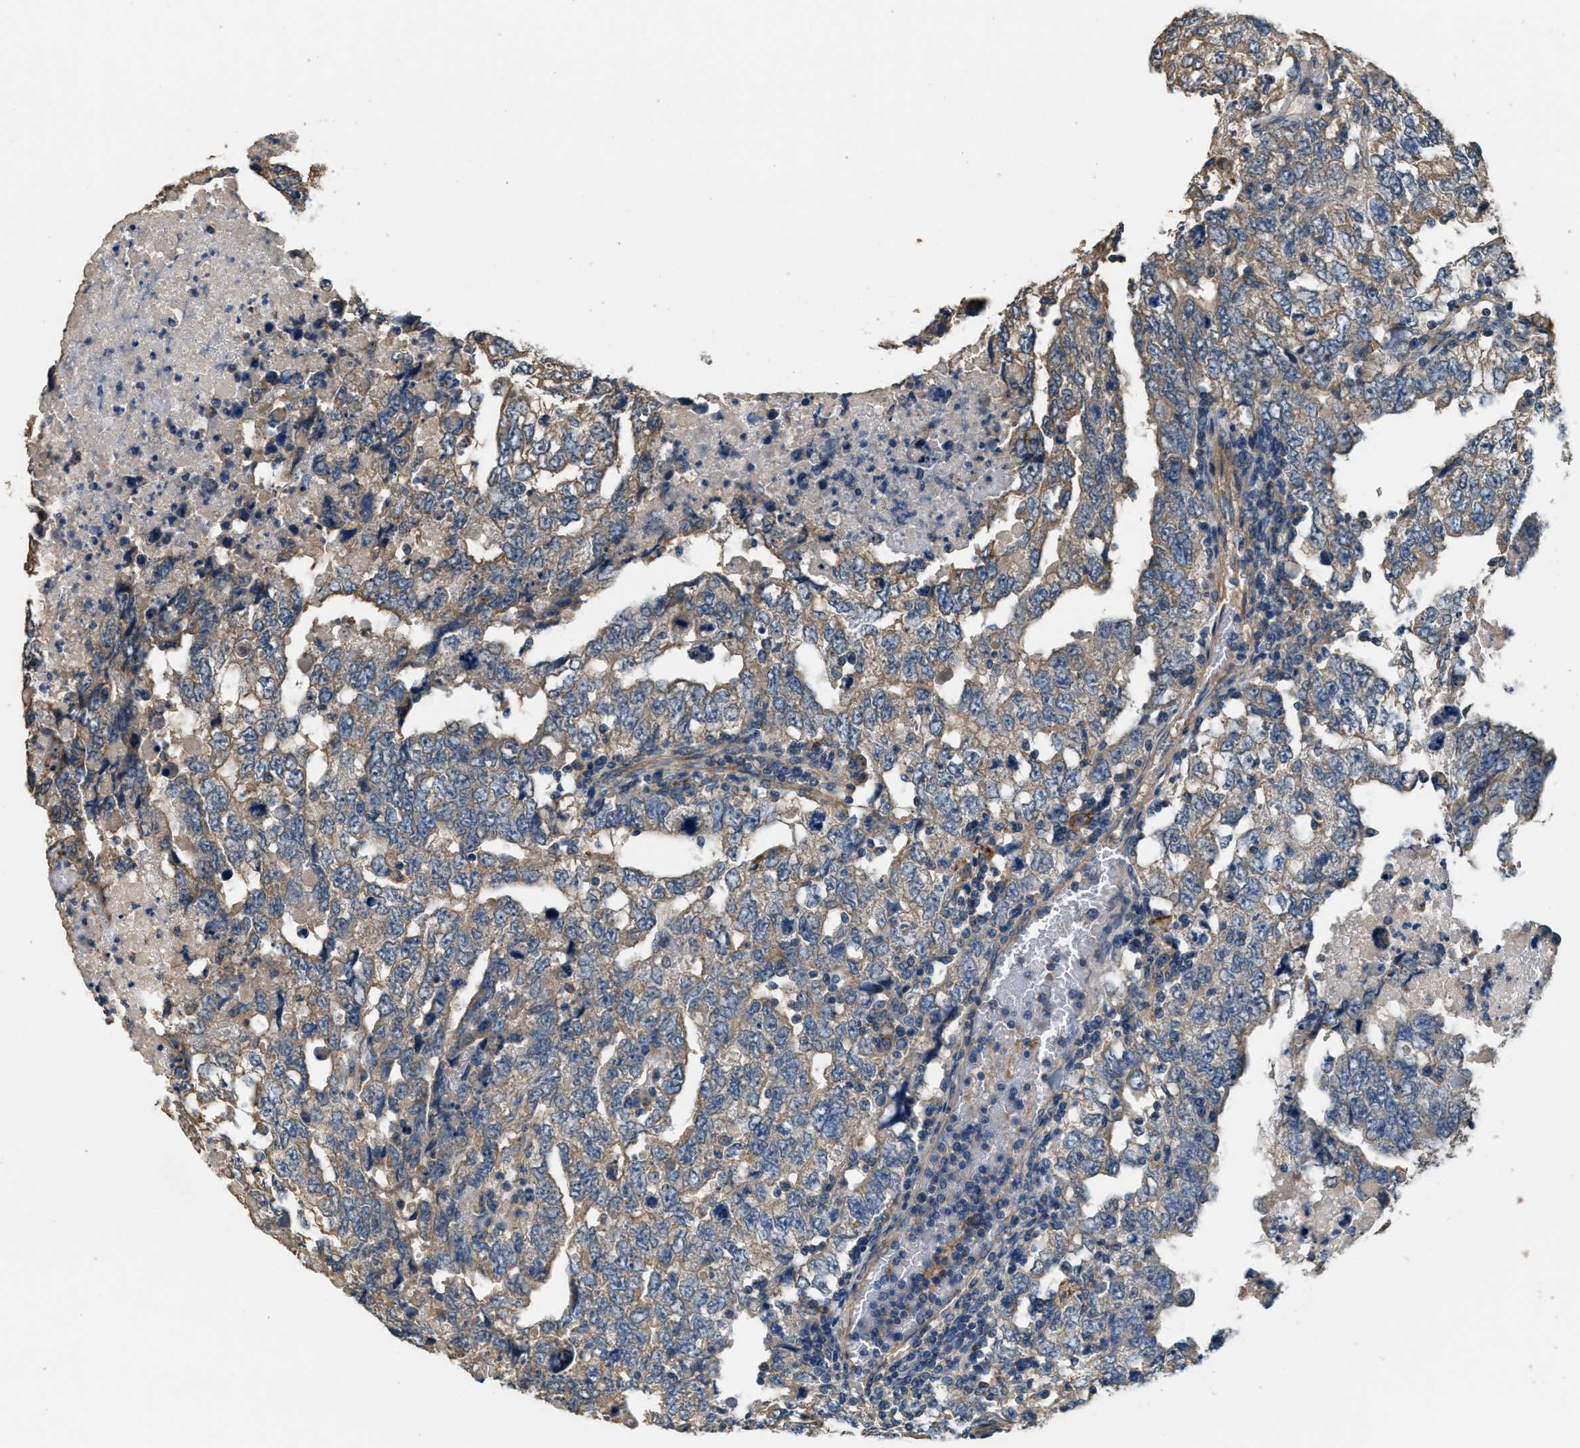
{"staining": {"intensity": "moderate", "quantity": "25%-75%", "location": "cytoplasmic/membranous"}, "tissue": "testis cancer", "cell_type": "Tumor cells", "image_type": "cancer", "snomed": [{"axis": "morphology", "description": "Carcinoma, Embryonal, NOS"}, {"axis": "topography", "description": "Testis"}], "caption": "Moderate cytoplasmic/membranous staining is present in about 25%-75% of tumor cells in embryonal carcinoma (testis).", "gene": "THBS2", "patient": {"sex": "male", "age": 36}}